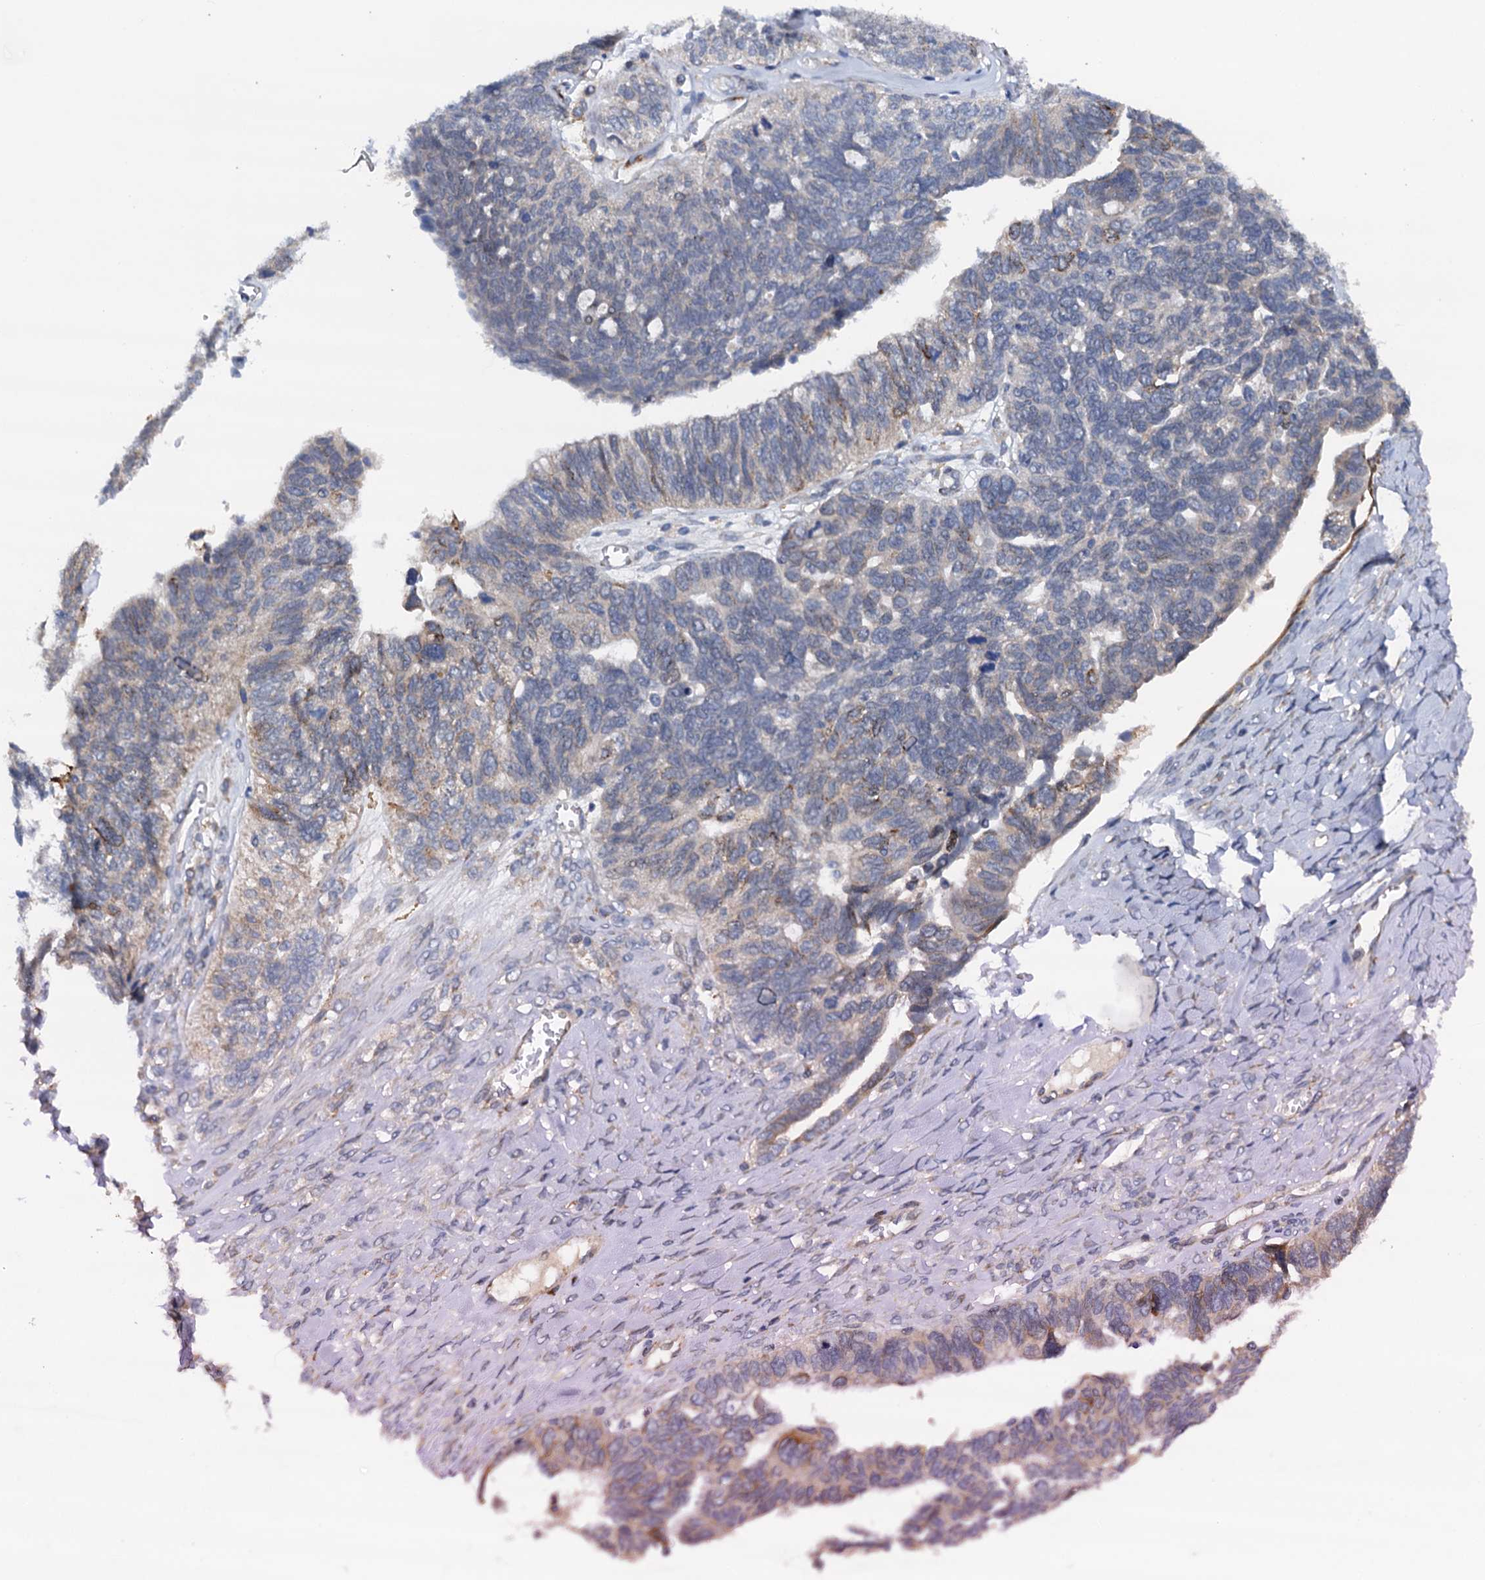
{"staining": {"intensity": "moderate", "quantity": "<25%", "location": "cytoplasmic/membranous"}, "tissue": "ovarian cancer", "cell_type": "Tumor cells", "image_type": "cancer", "snomed": [{"axis": "morphology", "description": "Cystadenocarcinoma, serous, NOS"}, {"axis": "topography", "description": "Ovary"}], "caption": "IHC staining of ovarian cancer (serous cystadenocarcinoma), which shows low levels of moderate cytoplasmic/membranous expression in approximately <25% of tumor cells indicating moderate cytoplasmic/membranous protein expression. The staining was performed using DAB (brown) for protein detection and nuclei were counterstained in hematoxylin (blue).", "gene": "RASSF9", "patient": {"sex": "female", "age": 79}}